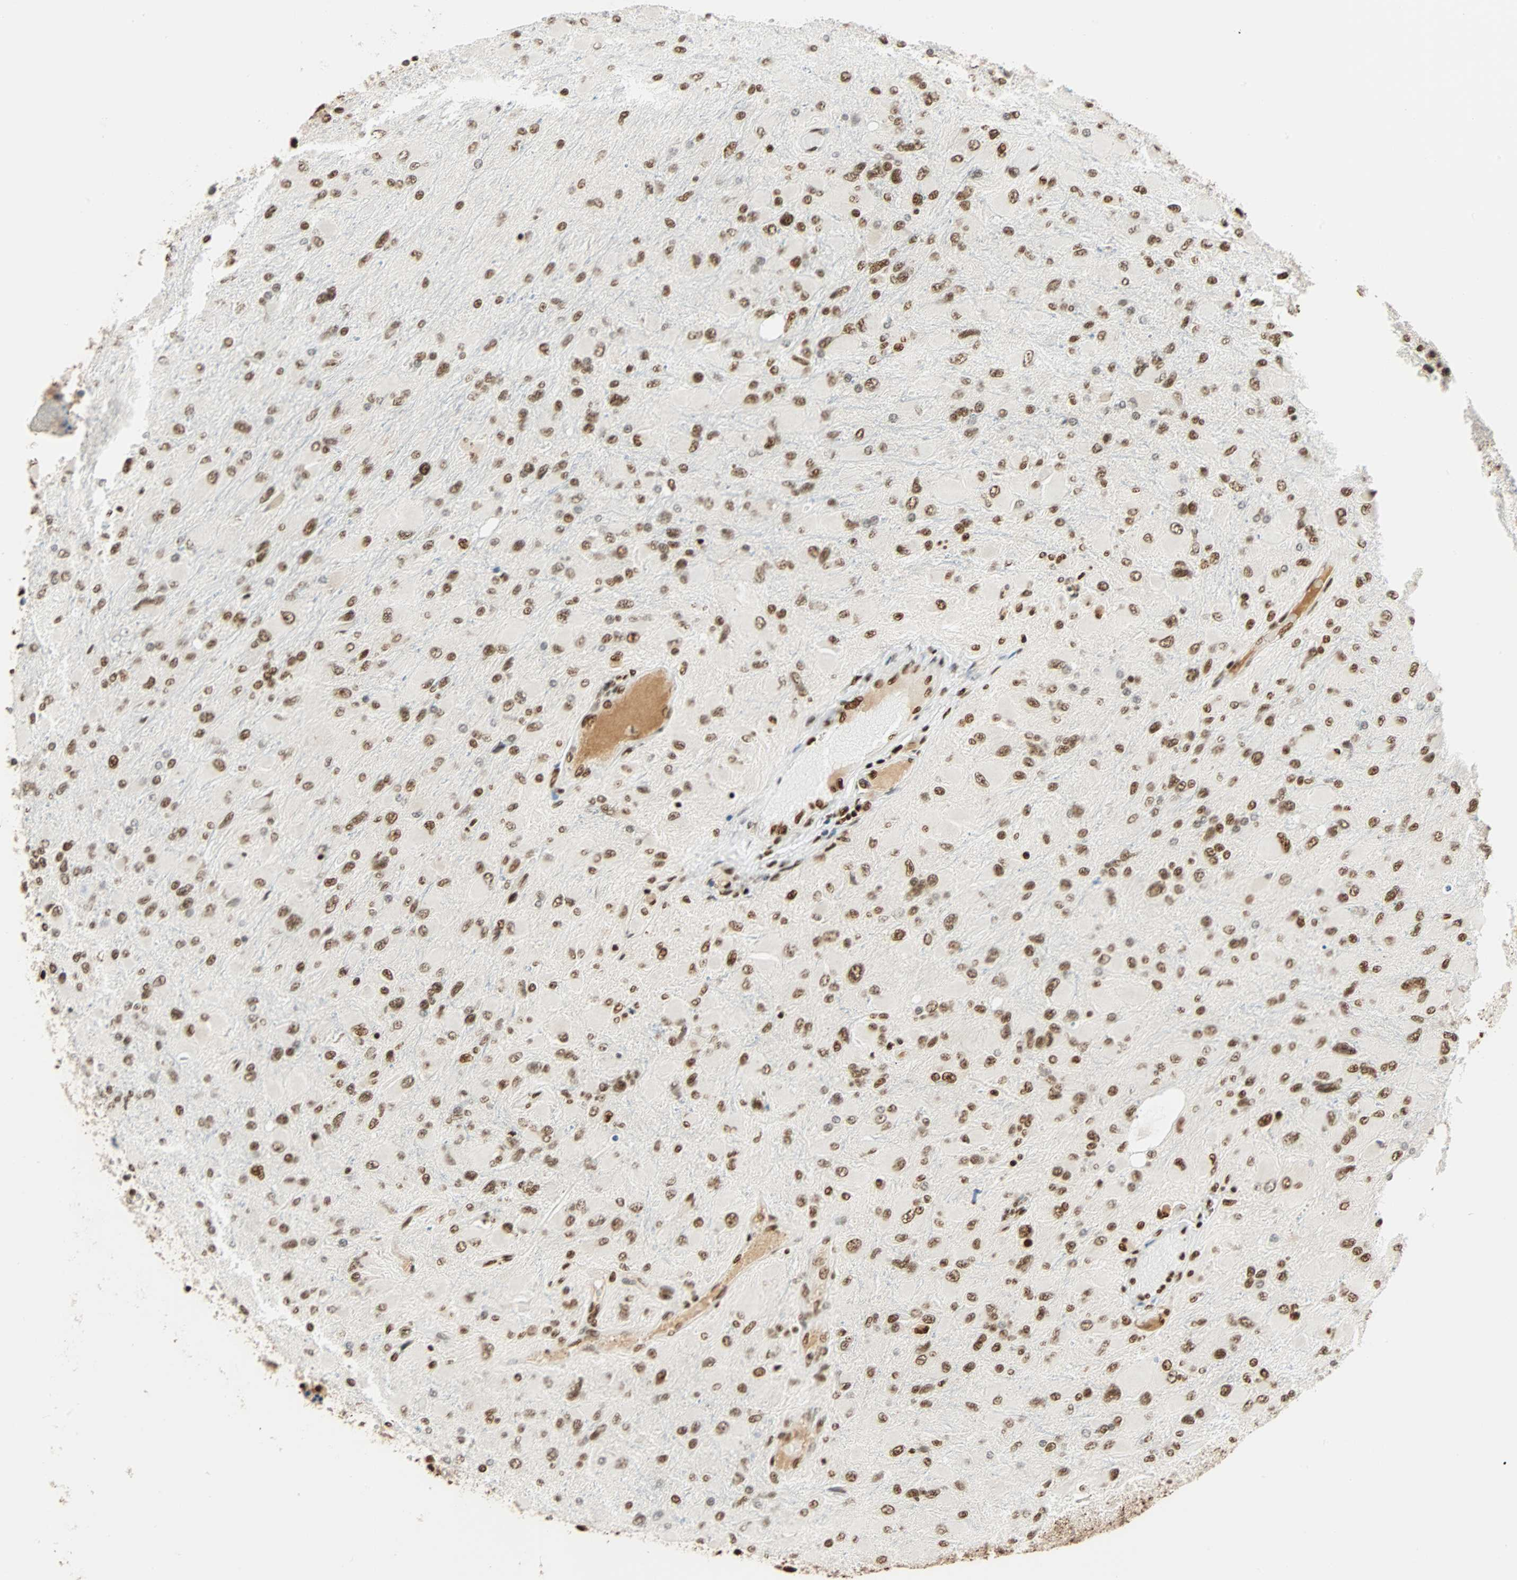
{"staining": {"intensity": "moderate", "quantity": ">75%", "location": "nuclear"}, "tissue": "glioma", "cell_type": "Tumor cells", "image_type": "cancer", "snomed": [{"axis": "morphology", "description": "Glioma, malignant, High grade"}, {"axis": "topography", "description": "Cerebral cortex"}], "caption": "Tumor cells reveal medium levels of moderate nuclear positivity in about >75% of cells in glioma.", "gene": "CDK12", "patient": {"sex": "female", "age": 36}}